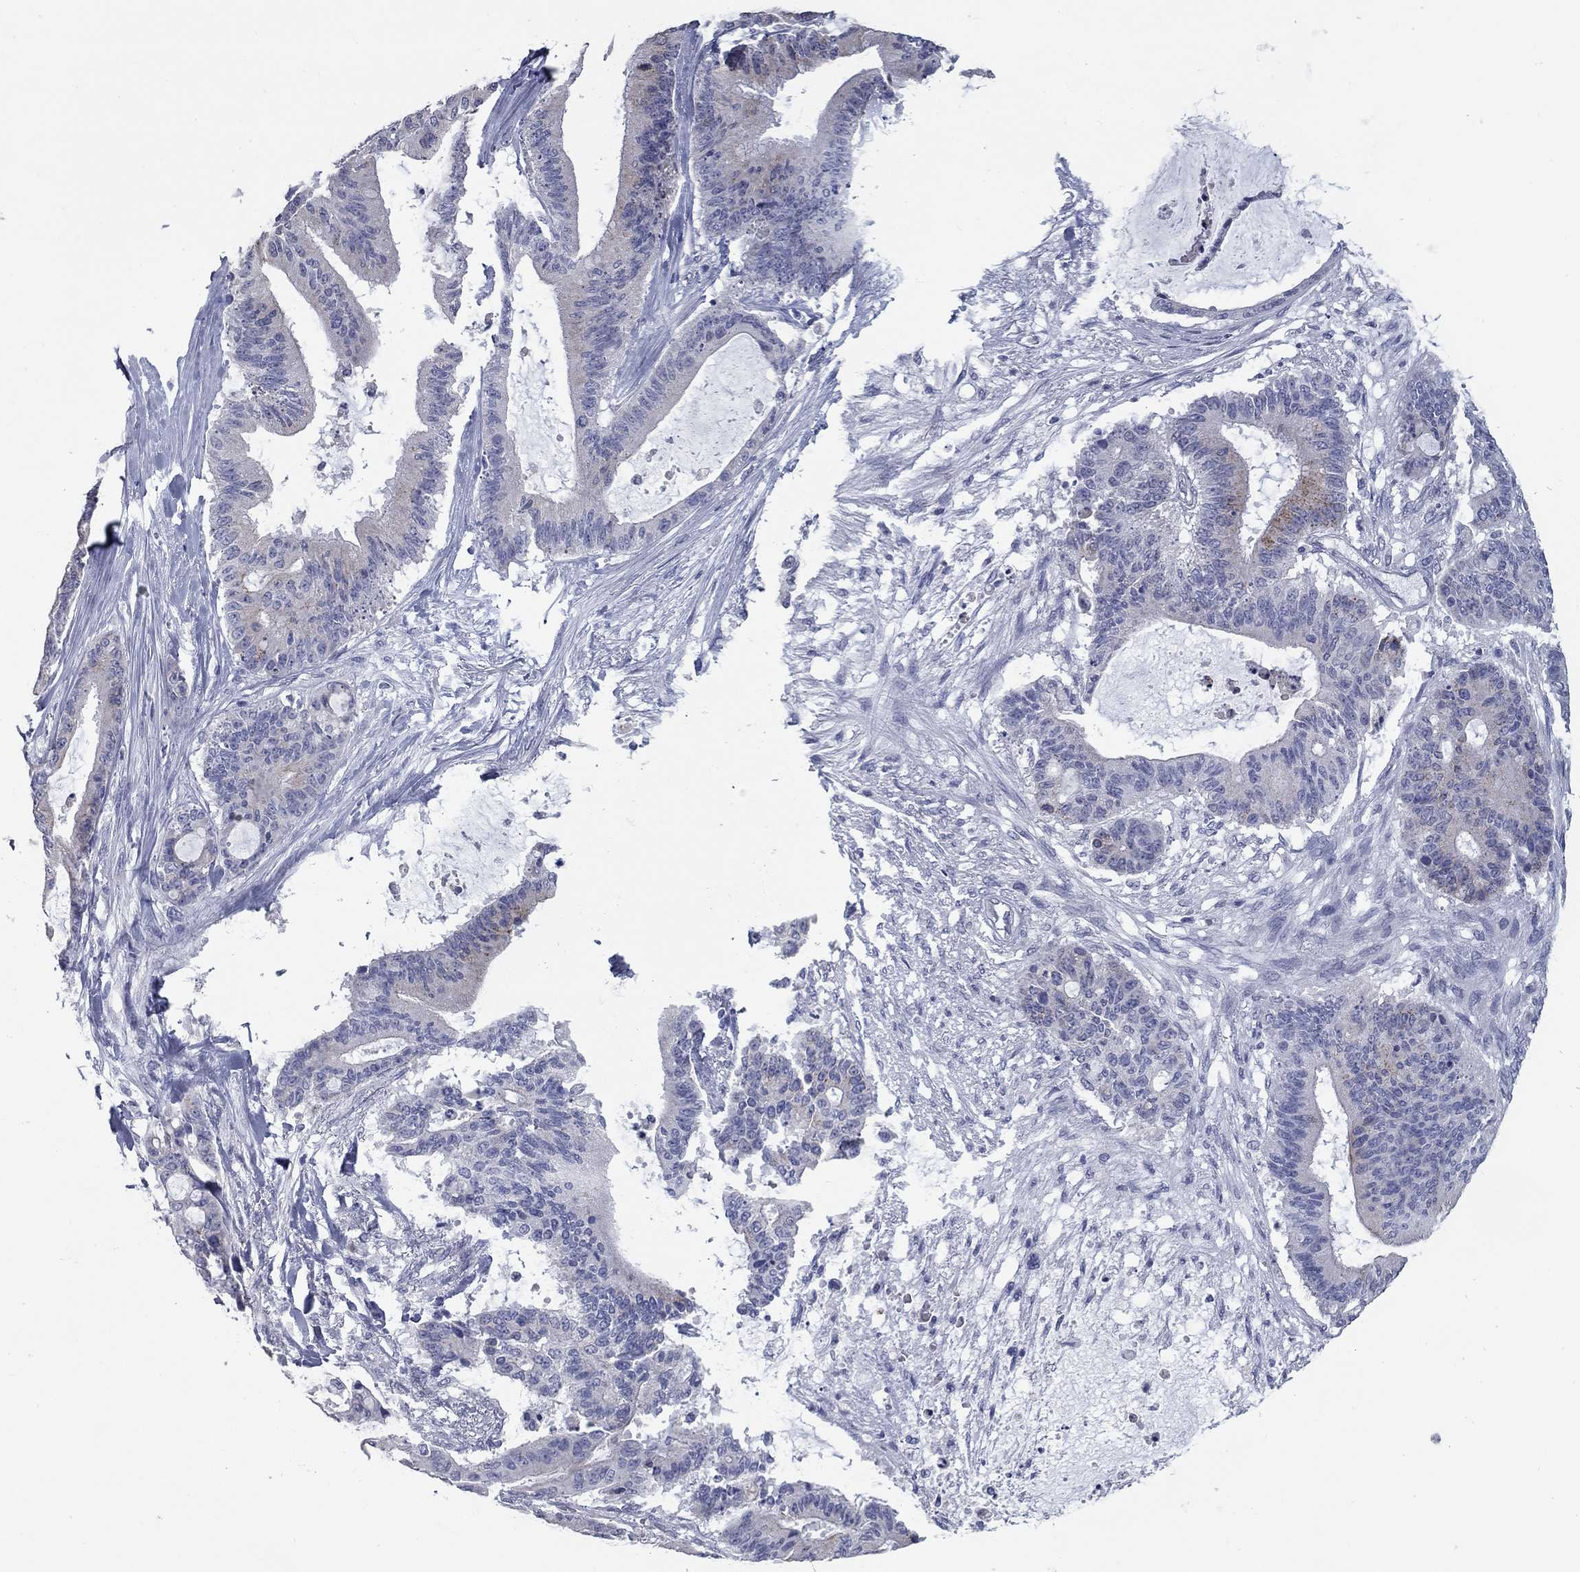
{"staining": {"intensity": "weak", "quantity": "25%-75%", "location": "cytoplasmic/membranous"}, "tissue": "liver cancer", "cell_type": "Tumor cells", "image_type": "cancer", "snomed": [{"axis": "morphology", "description": "Normal tissue, NOS"}, {"axis": "morphology", "description": "Cholangiocarcinoma"}, {"axis": "topography", "description": "Liver"}, {"axis": "topography", "description": "Peripheral nerve tissue"}], "caption": "Human liver cancer (cholangiocarcinoma) stained for a protein (brown) reveals weak cytoplasmic/membranous positive staining in about 25%-75% of tumor cells.", "gene": "TAC1", "patient": {"sex": "female", "age": 73}}